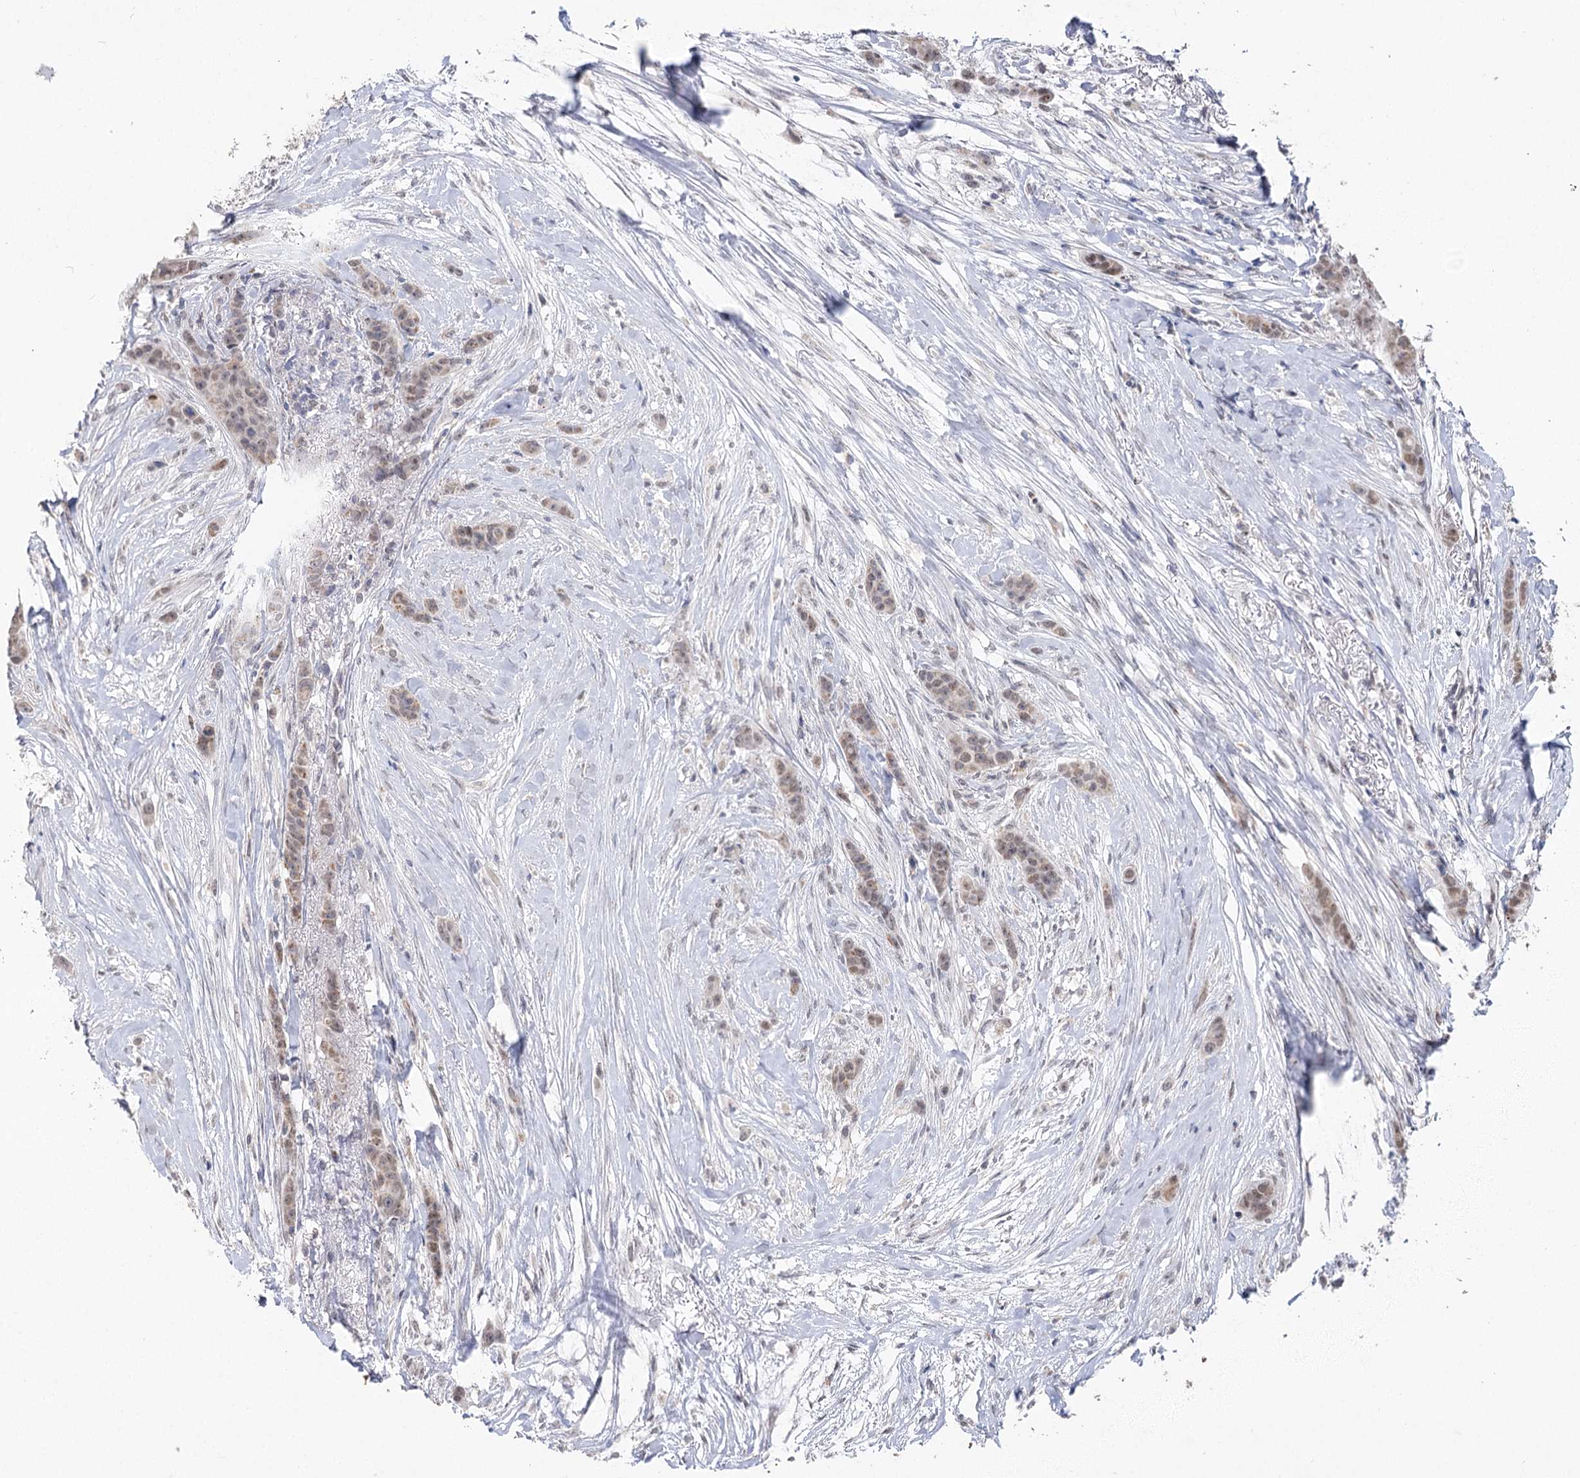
{"staining": {"intensity": "weak", "quantity": "<25%", "location": "cytoplasmic/membranous,nuclear"}, "tissue": "breast cancer", "cell_type": "Tumor cells", "image_type": "cancer", "snomed": [{"axis": "morphology", "description": "Duct carcinoma"}, {"axis": "topography", "description": "Breast"}], "caption": "Image shows no protein positivity in tumor cells of breast invasive ductal carcinoma tissue.", "gene": "RUFY4", "patient": {"sex": "female", "age": 40}}